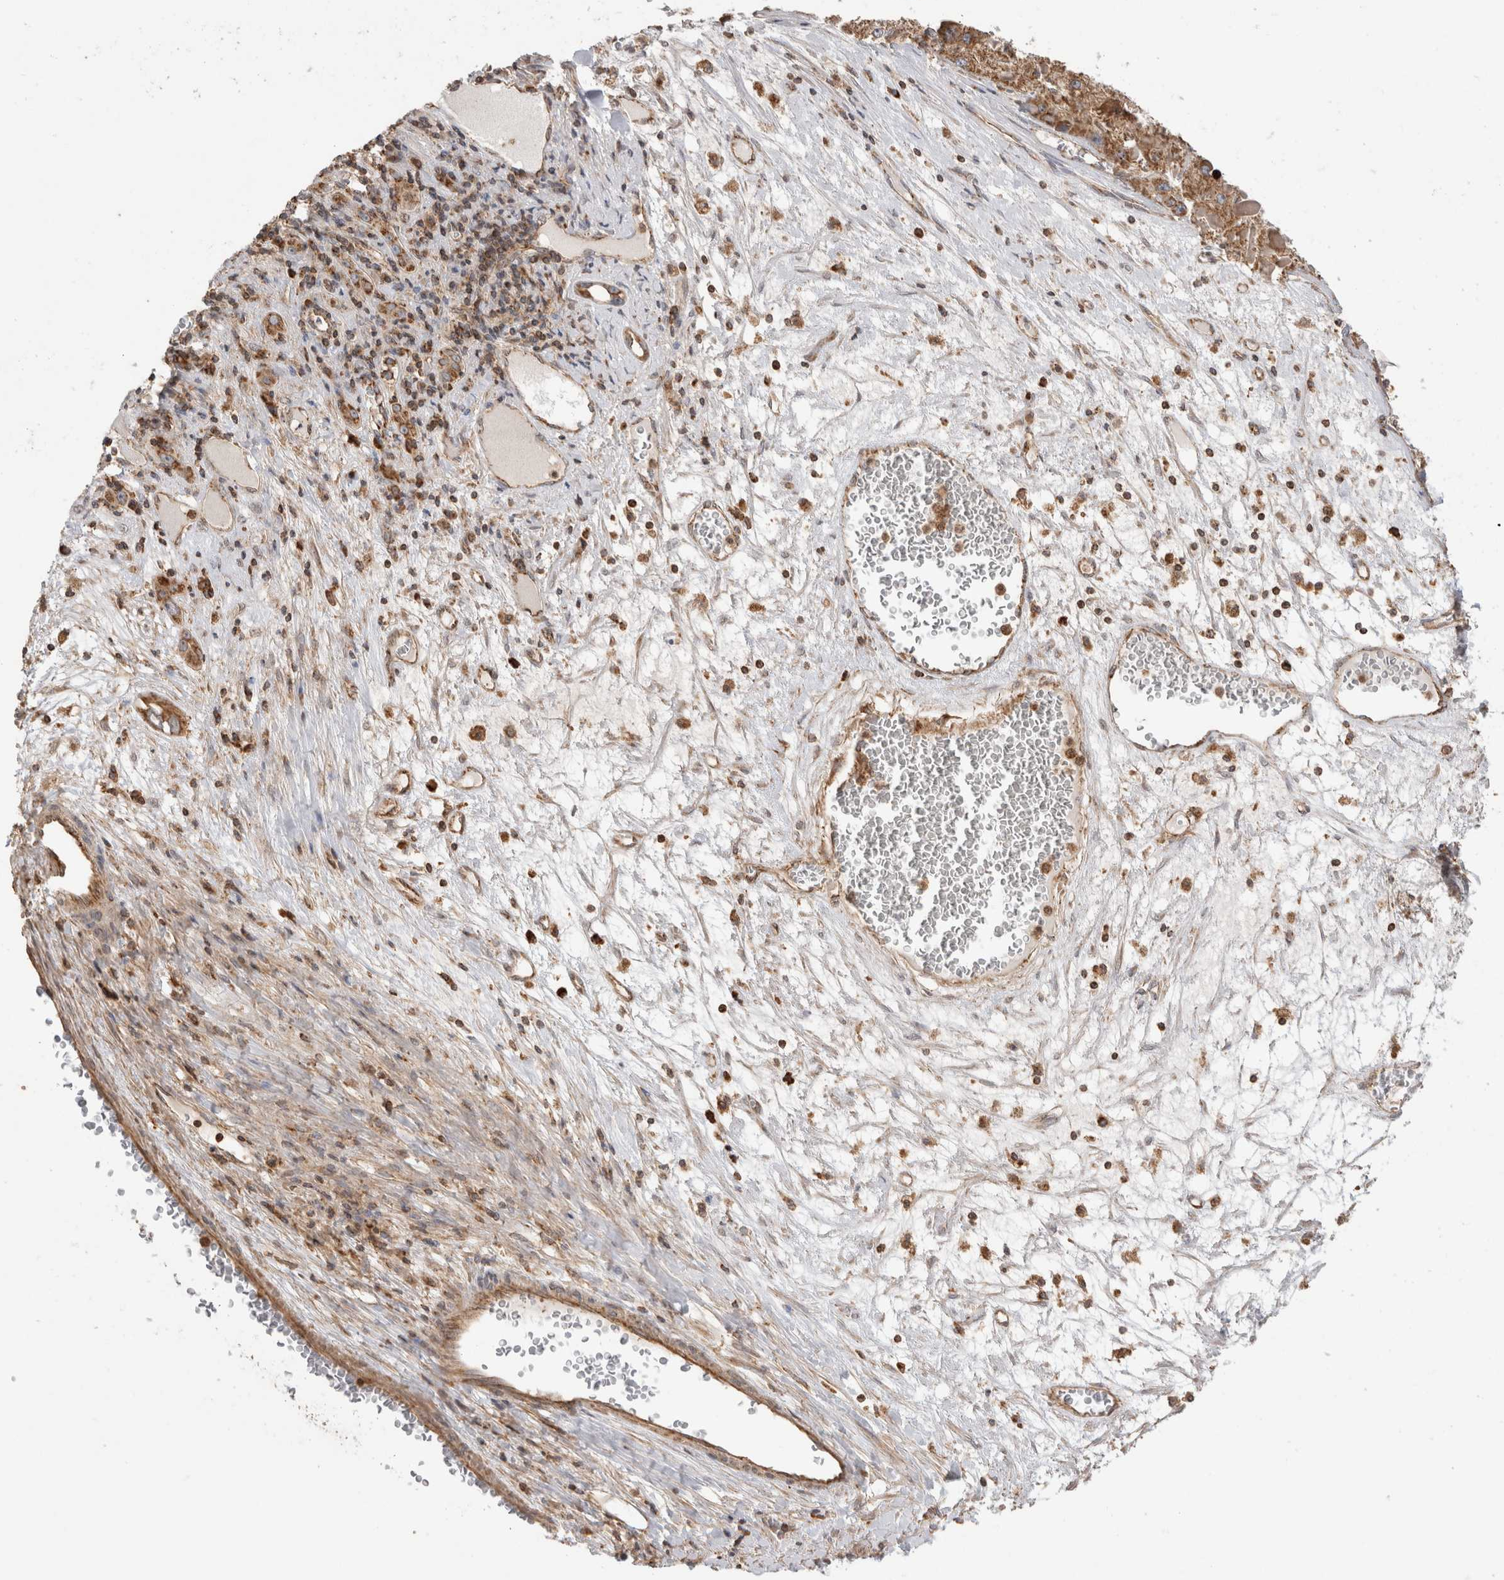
{"staining": {"intensity": "strong", "quantity": ">75%", "location": "cytoplasmic/membranous"}, "tissue": "liver cancer", "cell_type": "Tumor cells", "image_type": "cancer", "snomed": [{"axis": "morphology", "description": "Carcinoma, Hepatocellular, NOS"}, {"axis": "topography", "description": "Liver"}], "caption": "Immunohistochemistry (IHC) micrograph of neoplastic tissue: liver cancer (hepatocellular carcinoma) stained using immunohistochemistry (IHC) displays high levels of strong protein expression localized specifically in the cytoplasmic/membranous of tumor cells, appearing as a cytoplasmic/membranous brown color.", "gene": "IMMP2L", "patient": {"sex": "female", "age": 73}}